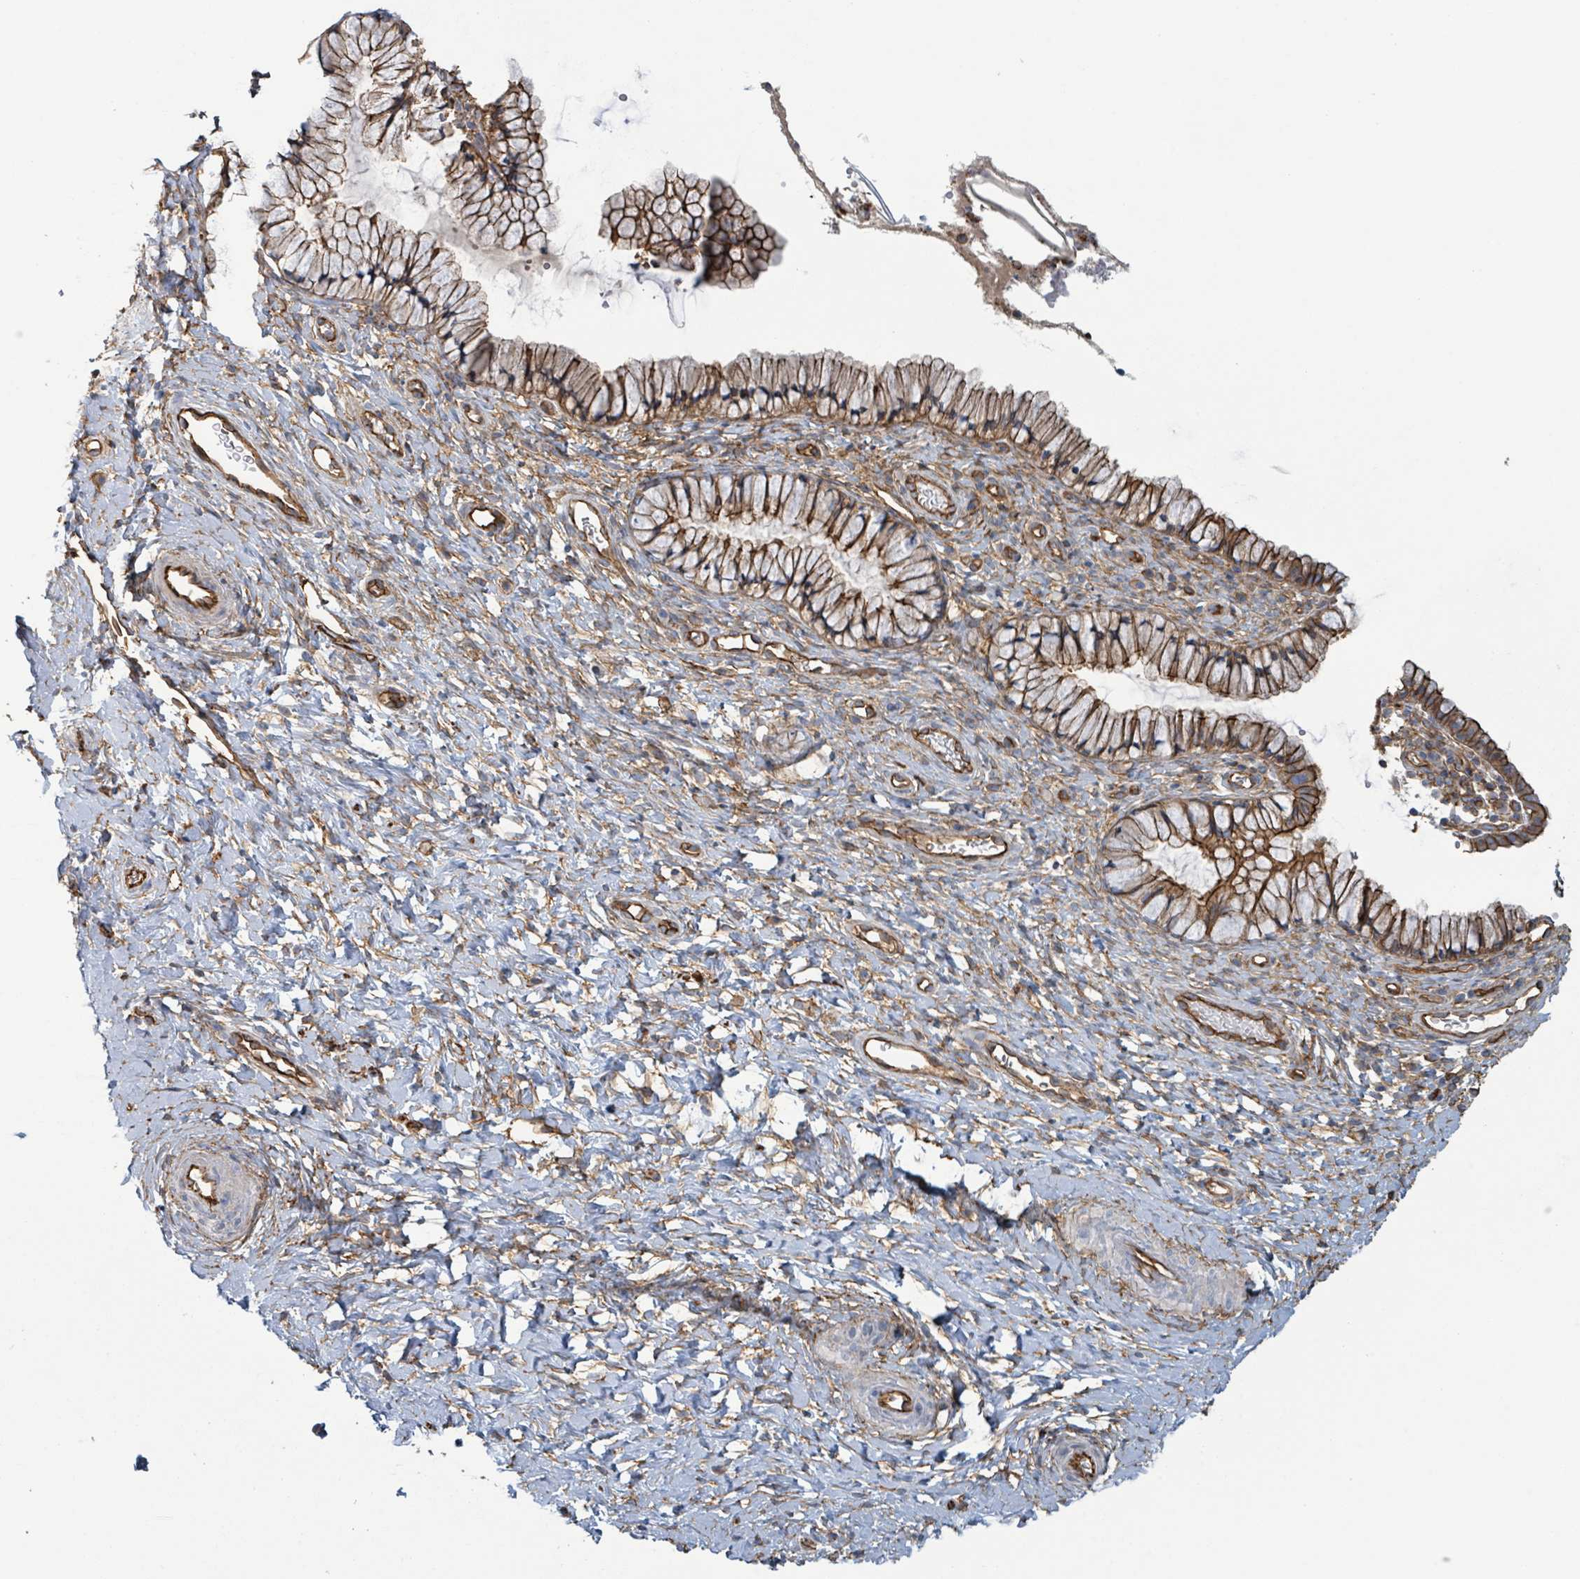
{"staining": {"intensity": "moderate", "quantity": "25%-75%", "location": "cytoplasmic/membranous"}, "tissue": "cervix", "cell_type": "Glandular cells", "image_type": "normal", "snomed": [{"axis": "morphology", "description": "Normal tissue, NOS"}, {"axis": "topography", "description": "Cervix"}], "caption": "Immunohistochemical staining of unremarkable human cervix shows moderate cytoplasmic/membranous protein expression in about 25%-75% of glandular cells.", "gene": "LDOC1", "patient": {"sex": "female", "age": 36}}